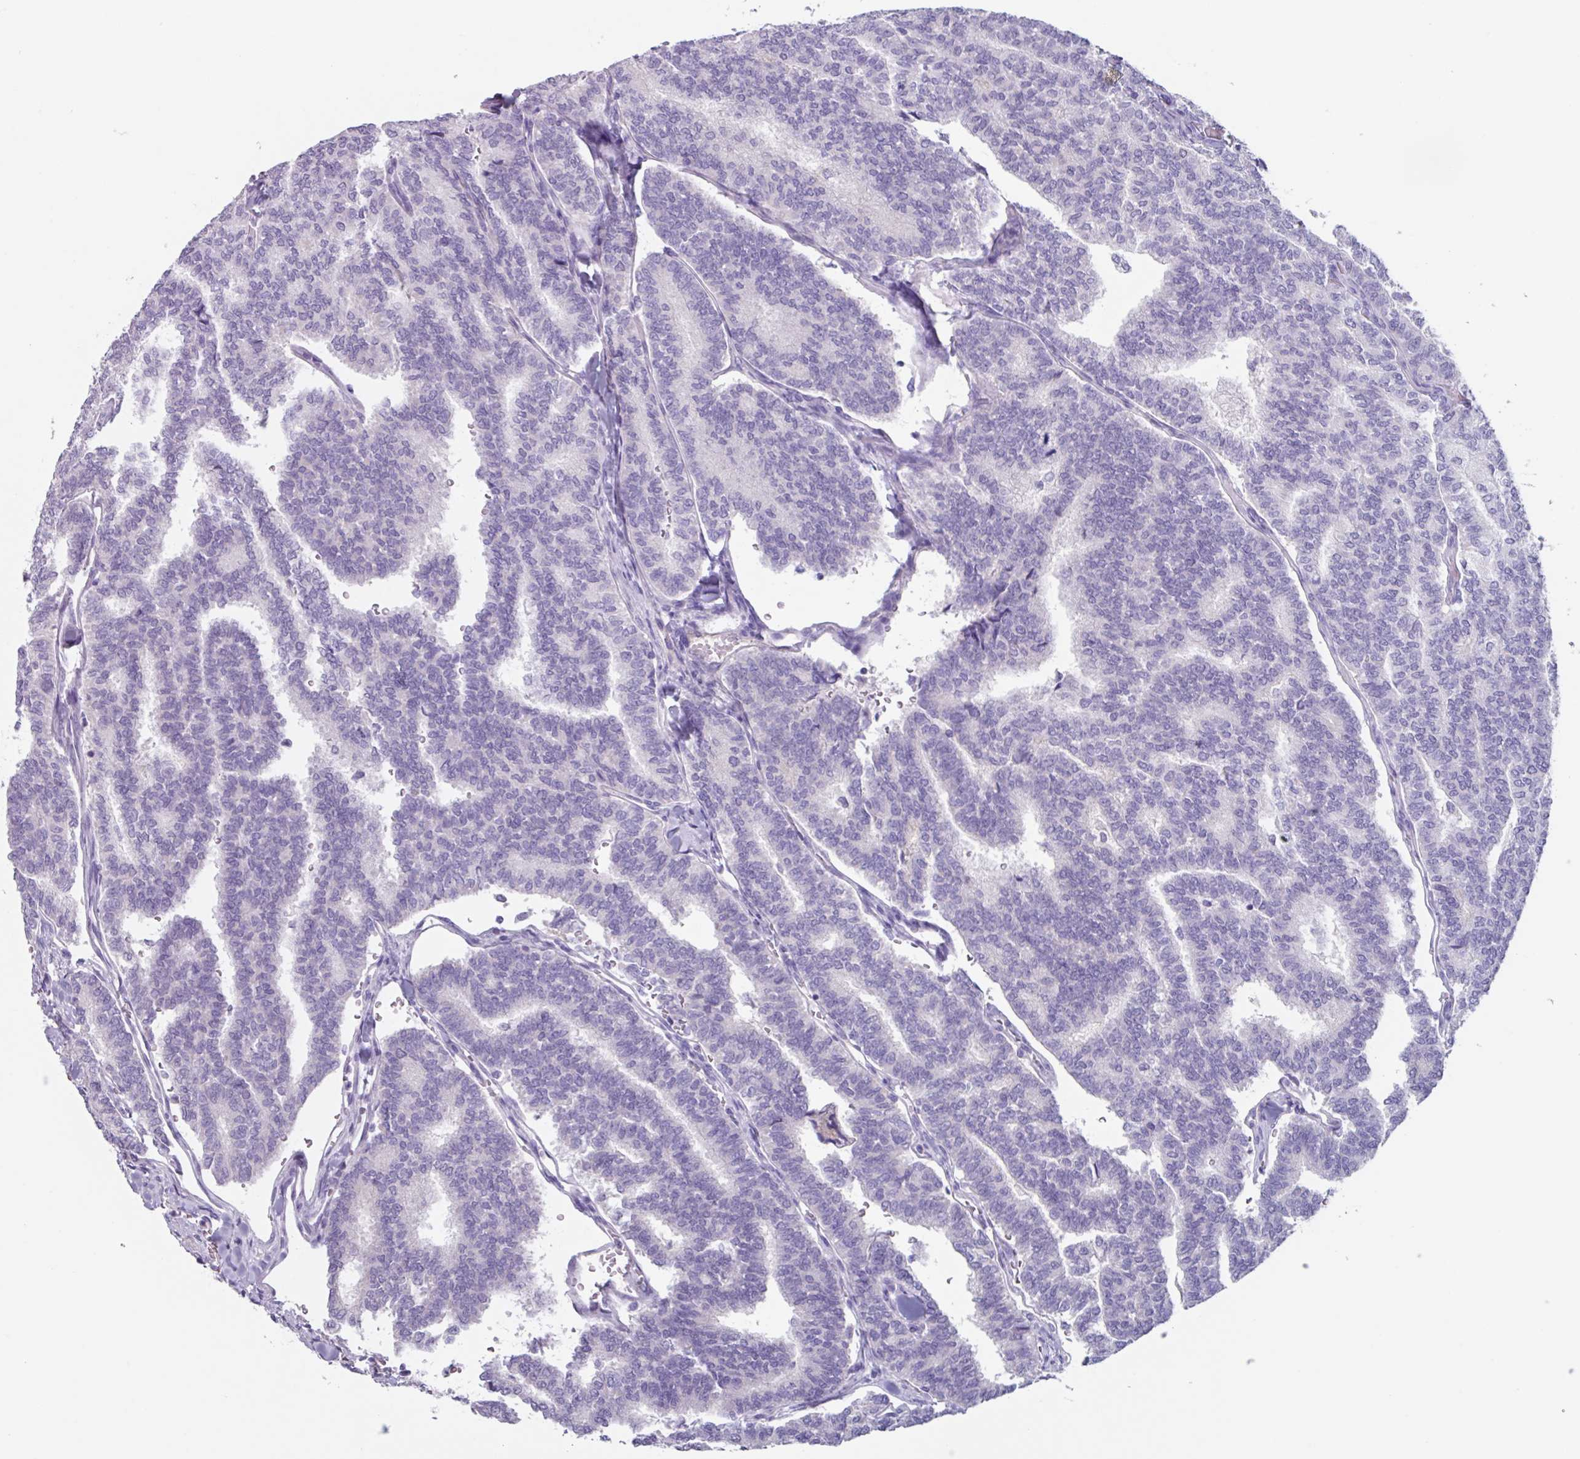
{"staining": {"intensity": "negative", "quantity": "none", "location": "none"}, "tissue": "thyroid cancer", "cell_type": "Tumor cells", "image_type": "cancer", "snomed": [{"axis": "morphology", "description": "Papillary adenocarcinoma, NOS"}, {"axis": "topography", "description": "Thyroid gland"}], "caption": "Image shows no significant protein positivity in tumor cells of thyroid cancer (papillary adenocarcinoma).", "gene": "OR2T10", "patient": {"sex": "female", "age": 35}}